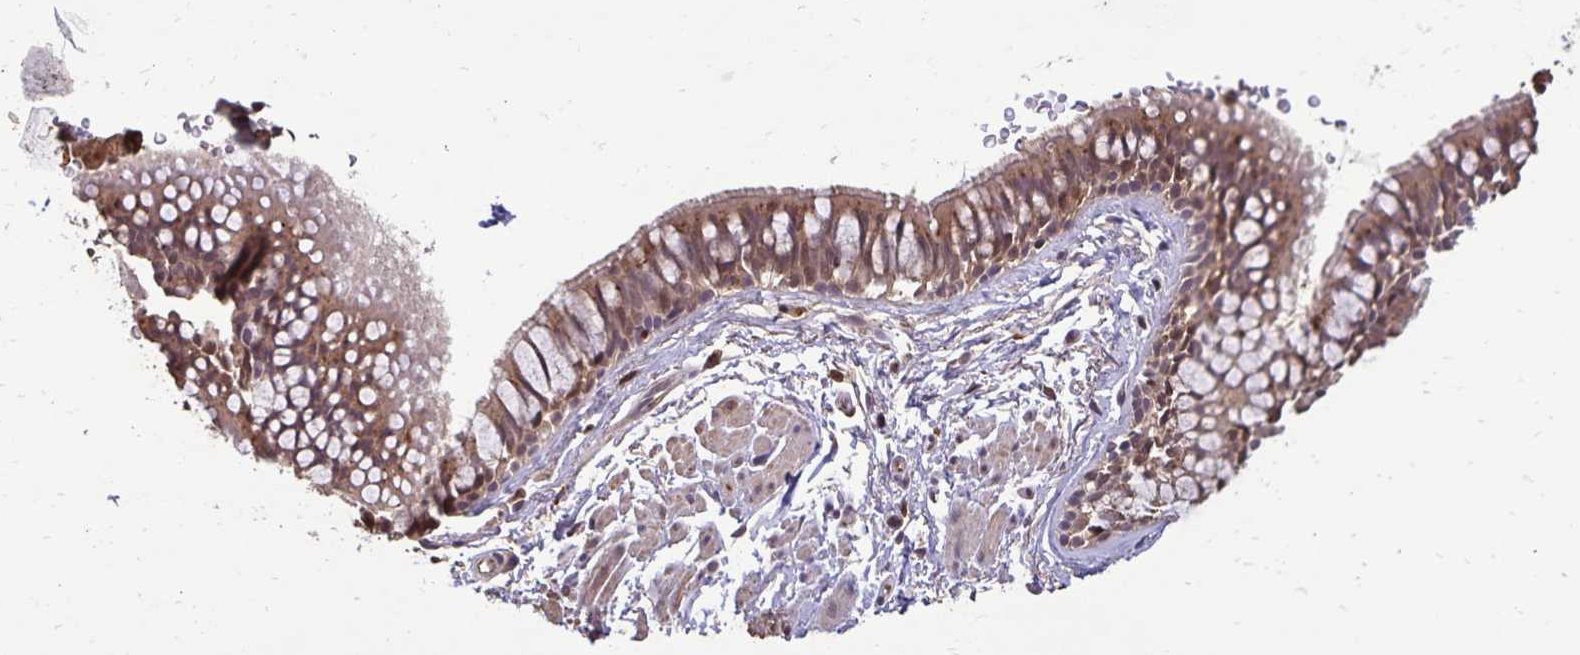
{"staining": {"intensity": "strong", "quantity": ">75%", "location": "cytoplasmic/membranous"}, "tissue": "bronchus", "cell_type": "Respiratory epithelial cells", "image_type": "normal", "snomed": [{"axis": "morphology", "description": "Normal tissue, NOS"}, {"axis": "topography", "description": "Lymph node"}, {"axis": "topography", "description": "Cartilage tissue"}, {"axis": "topography", "description": "Bronchus"}], "caption": "Protein staining of unremarkable bronchus reveals strong cytoplasmic/membranous positivity in approximately >75% of respiratory epithelial cells.", "gene": "CHMP1B", "patient": {"sex": "female", "age": 70}}